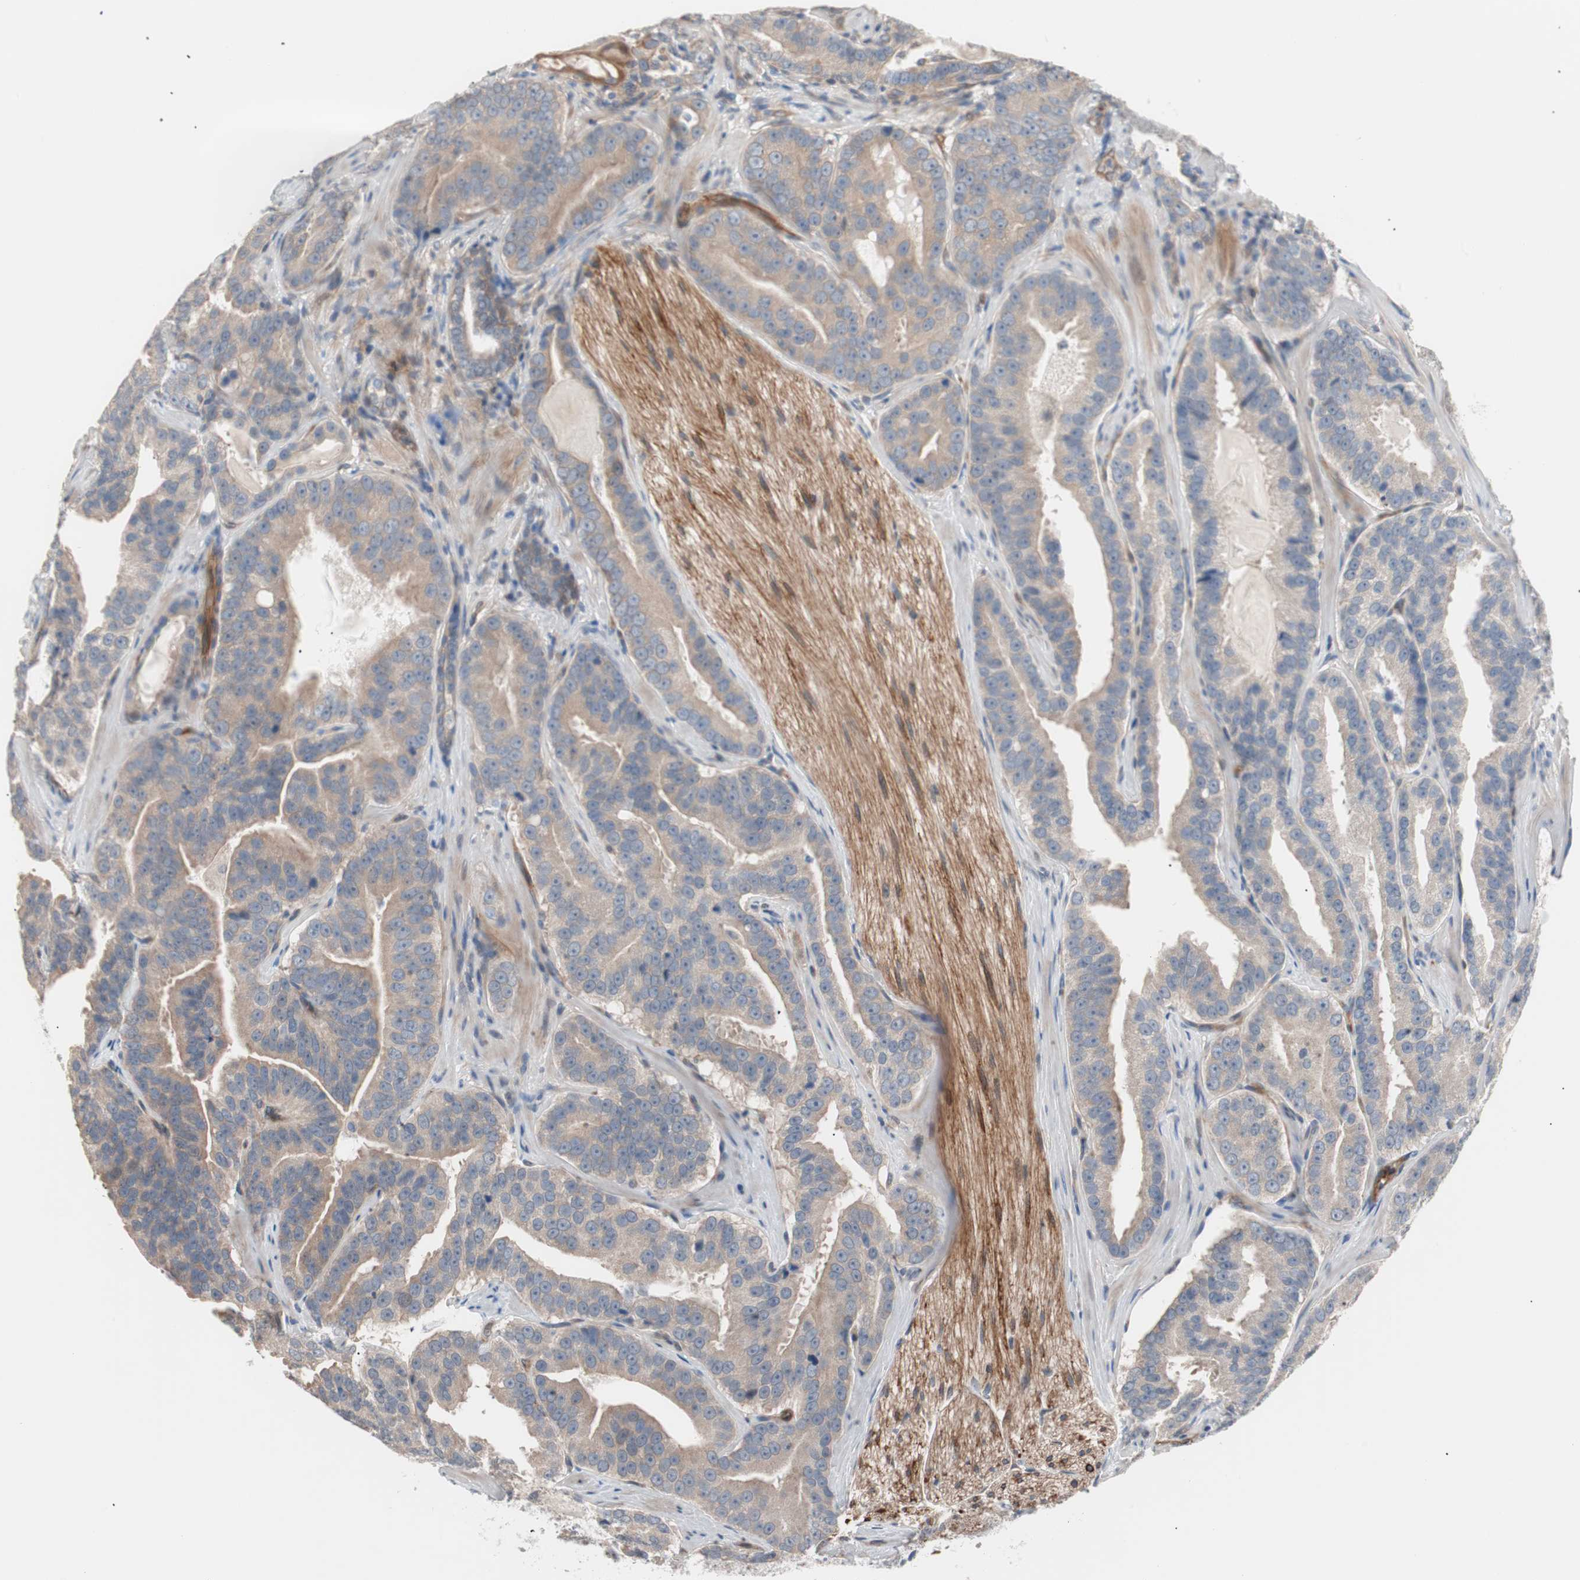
{"staining": {"intensity": "weak", "quantity": "25%-75%", "location": "cytoplasmic/membranous"}, "tissue": "prostate cancer", "cell_type": "Tumor cells", "image_type": "cancer", "snomed": [{"axis": "morphology", "description": "Adenocarcinoma, Low grade"}, {"axis": "topography", "description": "Prostate"}], "caption": "Weak cytoplasmic/membranous protein staining is appreciated in approximately 25%-75% of tumor cells in prostate adenocarcinoma (low-grade). (DAB (3,3'-diaminobenzidine) IHC, brown staining for protein, blue staining for nuclei).", "gene": "SMG1", "patient": {"sex": "male", "age": 59}}